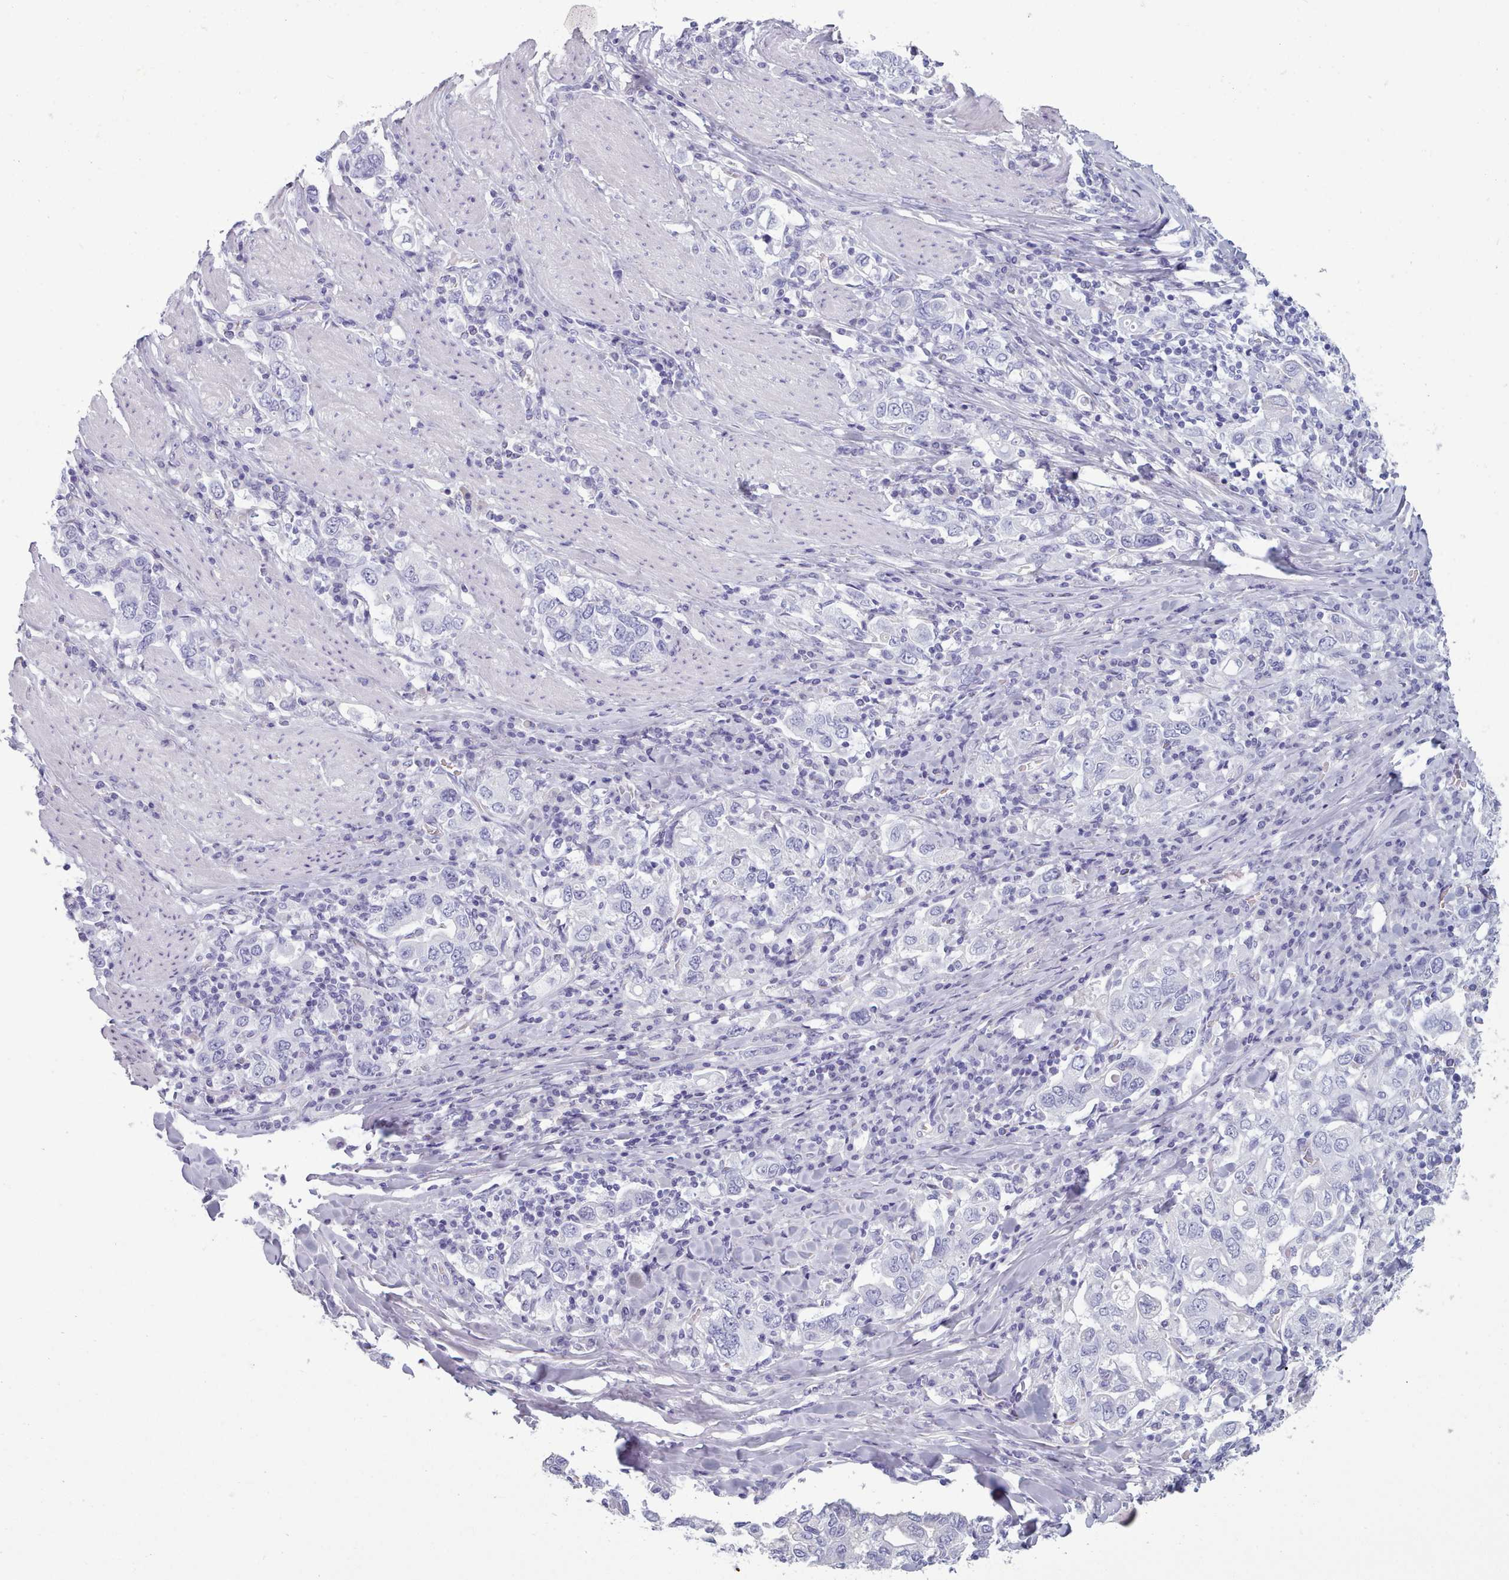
{"staining": {"intensity": "negative", "quantity": "none", "location": "none"}, "tissue": "stomach cancer", "cell_type": "Tumor cells", "image_type": "cancer", "snomed": [{"axis": "morphology", "description": "Adenocarcinoma, NOS"}, {"axis": "topography", "description": "Stomach, upper"}], "caption": "This is an immunohistochemistry image of adenocarcinoma (stomach). There is no expression in tumor cells.", "gene": "ZNF43", "patient": {"sex": "male", "age": 62}}